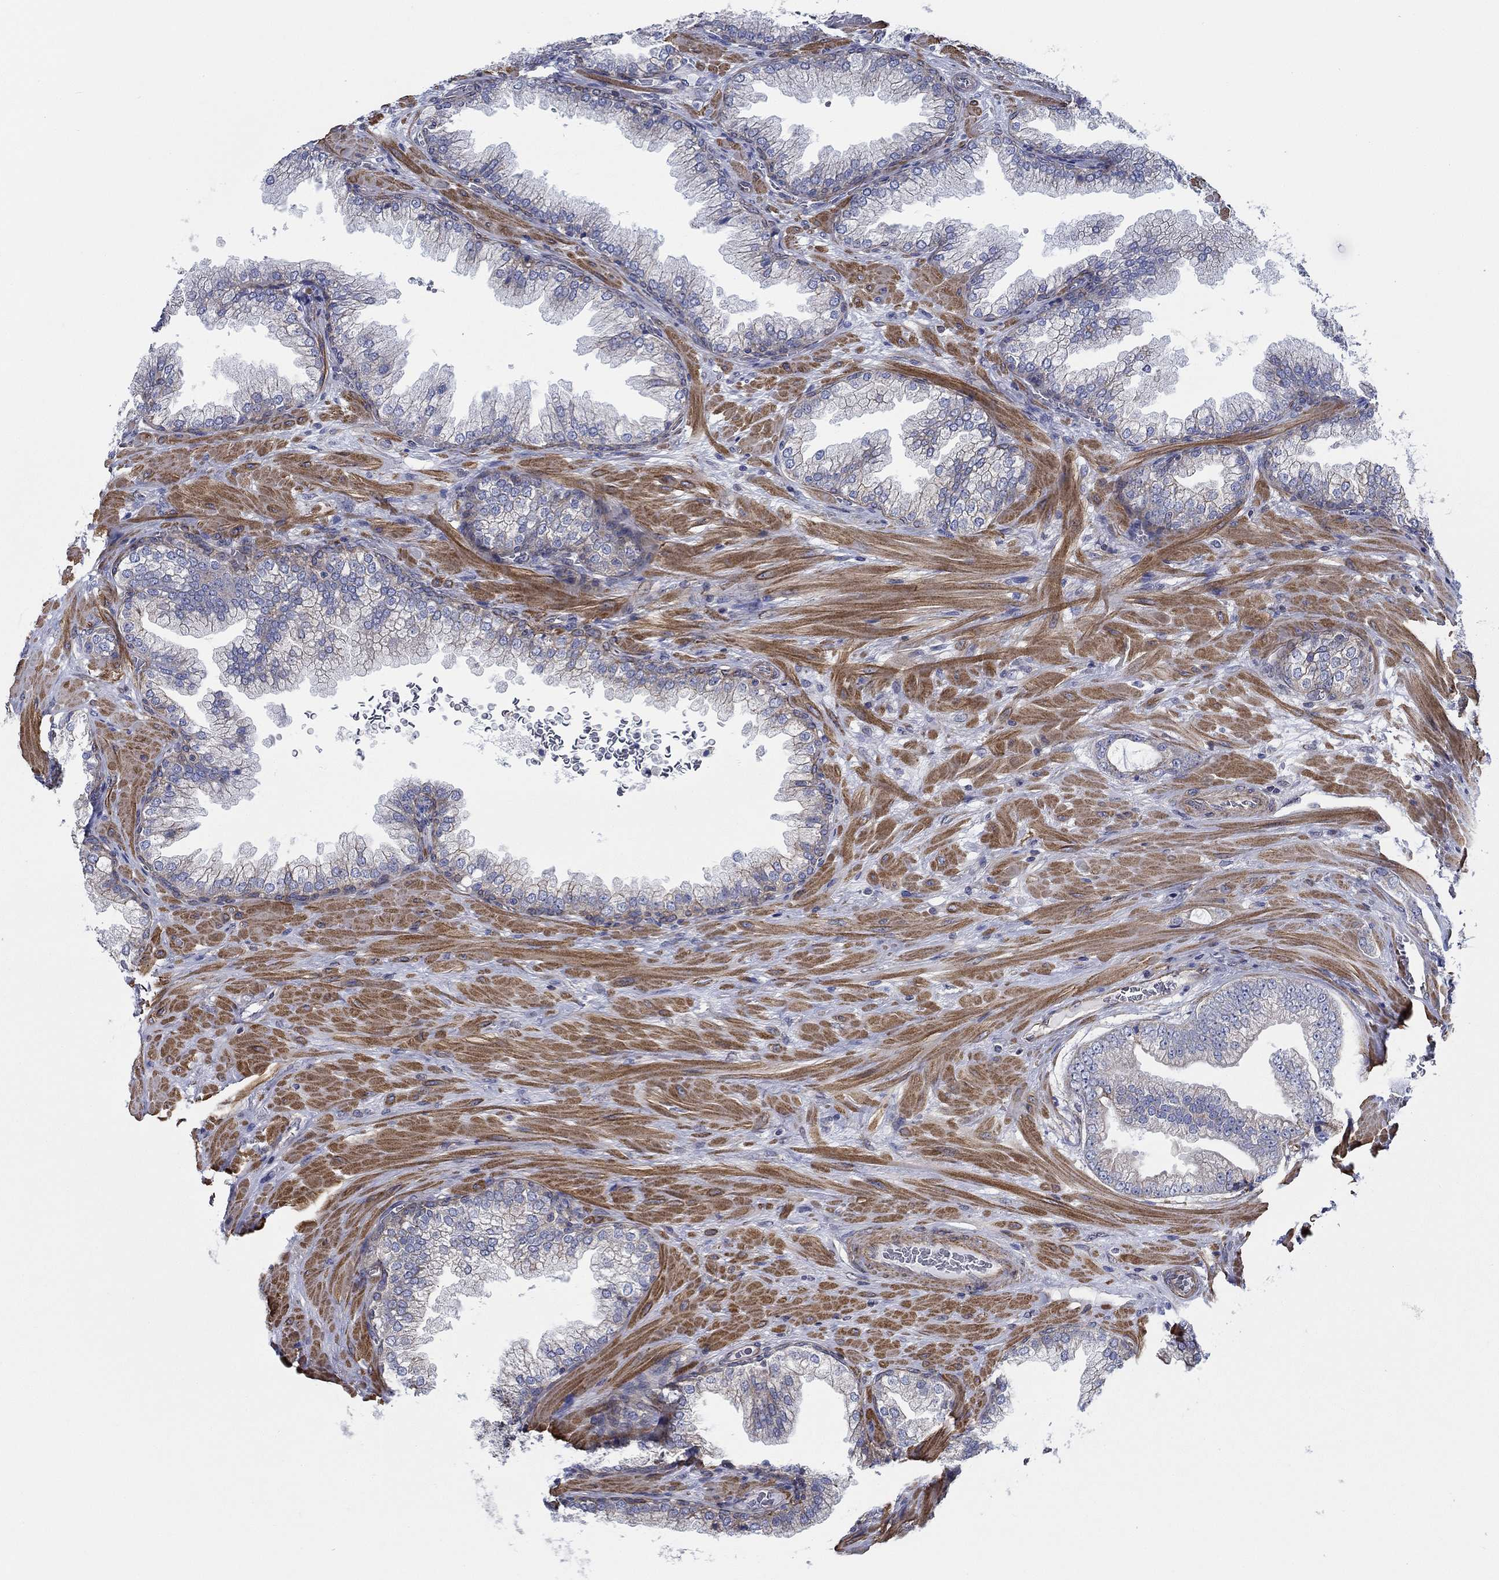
{"staining": {"intensity": "negative", "quantity": "none", "location": "none"}, "tissue": "prostate cancer", "cell_type": "Tumor cells", "image_type": "cancer", "snomed": [{"axis": "morphology", "description": "Adenocarcinoma, Low grade"}, {"axis": "topography", "description": "Prostate"}], "caption": "A high-resolution micrograph shows immunohistochemistry (IHC) staining of prostate low-grade adenocarcinoma, which reveals no significant expression in tumor cells.", "gene": "FMN1", "patient": {"sex": "male", "age": 57}}